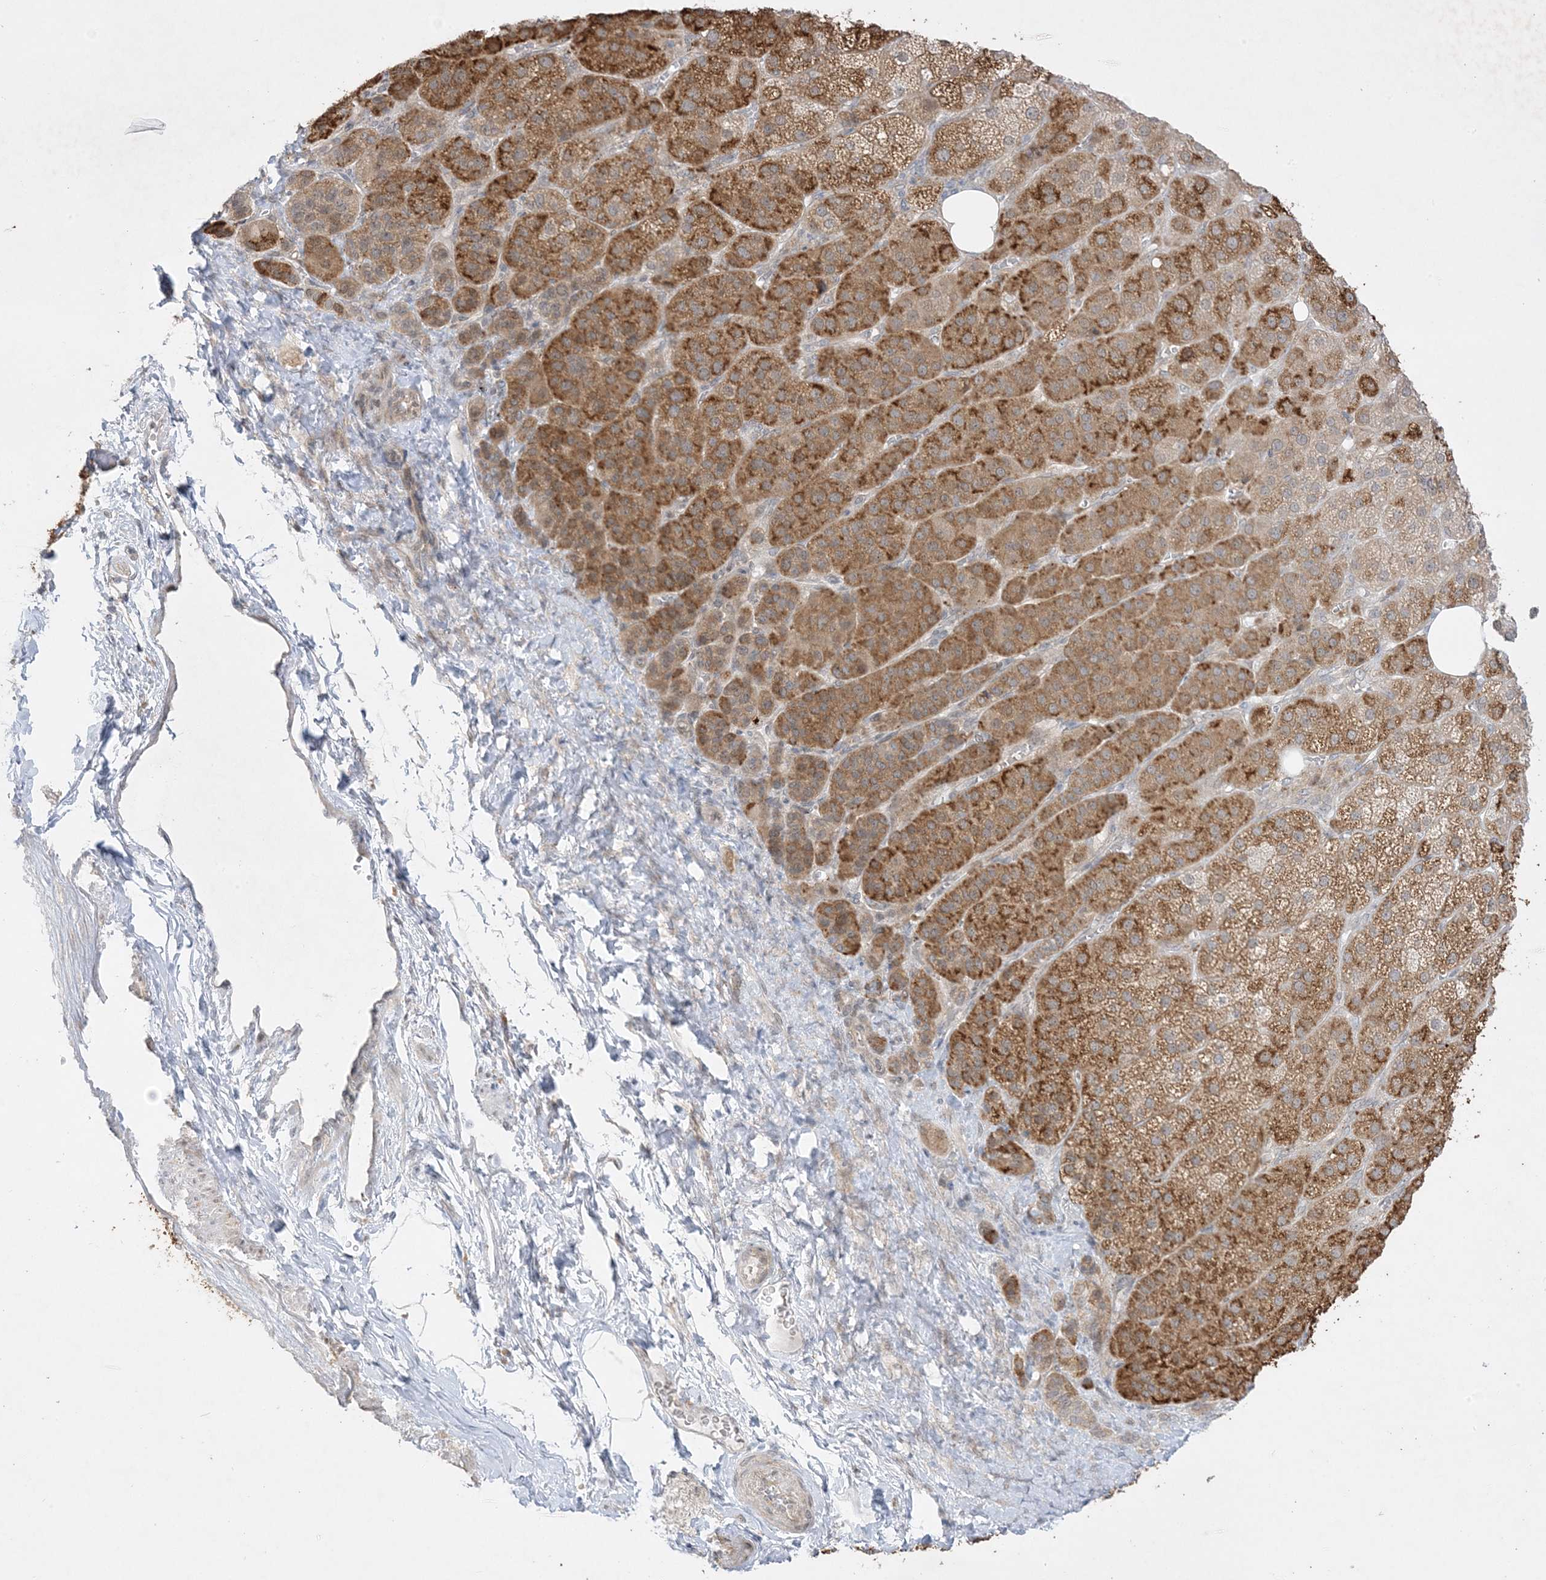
{"staining": {"intensity": "strong", "quantity": "25%-75%", "location": "cytoplasmic/membranous"}, "tissue": "adrenal gland", "cell_type": "Glandular cells", "image_type": "normal", "snomed": [{"axis": "morphology", "description": "Normal tissue, NOS"}, {"axis": "topography", "description": "Adrenal gland"}], "caption": "Approximately 25%-75% of glandular cells in benign human adrenal gland demonstrate strong cytoplasmic/membranous protein positivity as visualized by brown immunohistochemical staining.", "gene": "PTK6", "patient": {"sex": "female", "age": 57}}